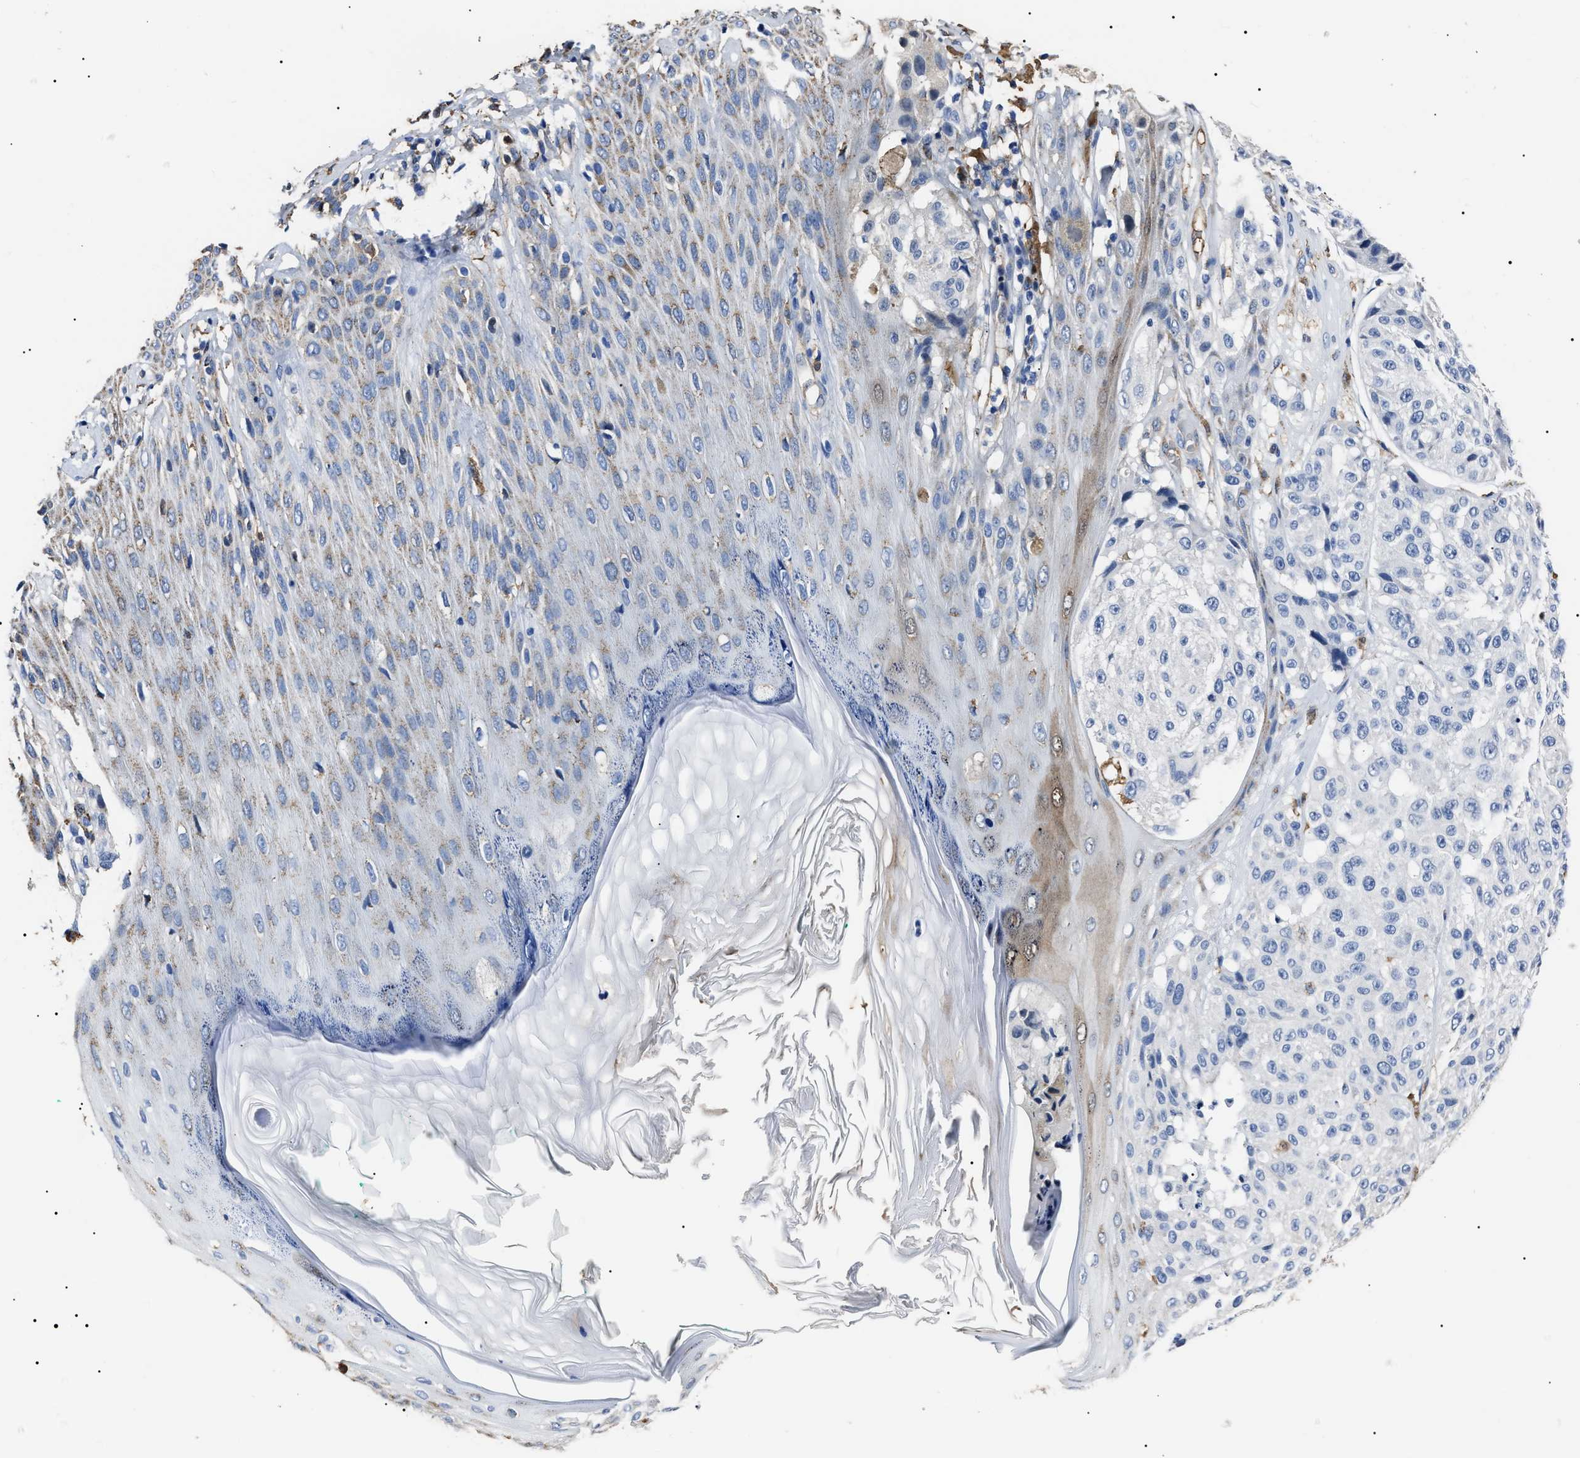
{"staining": {"intensity": "negative", "quantity": "none", "location": "none"}, "tissue": "melanoma", "cell_type": "Tumor cells", "image_type": "cancer", "snomed": [{"axis": "morphology", "description": "Malignant melanoma, NOS"}, {"axis": "topography", "description": "Skin"}], "caption": "Tumor cells are negative for protein expression in human malignant melanoma. Brightfield microscopy of immunohistochemistry (IHC) stained with DAB (3,3'-diaminobenzidine) (brown) and hematoxylin (blue), captured at high magnification.", "gene": "ALDH1A1", "patient": {"sex": "female", "age": 46}}